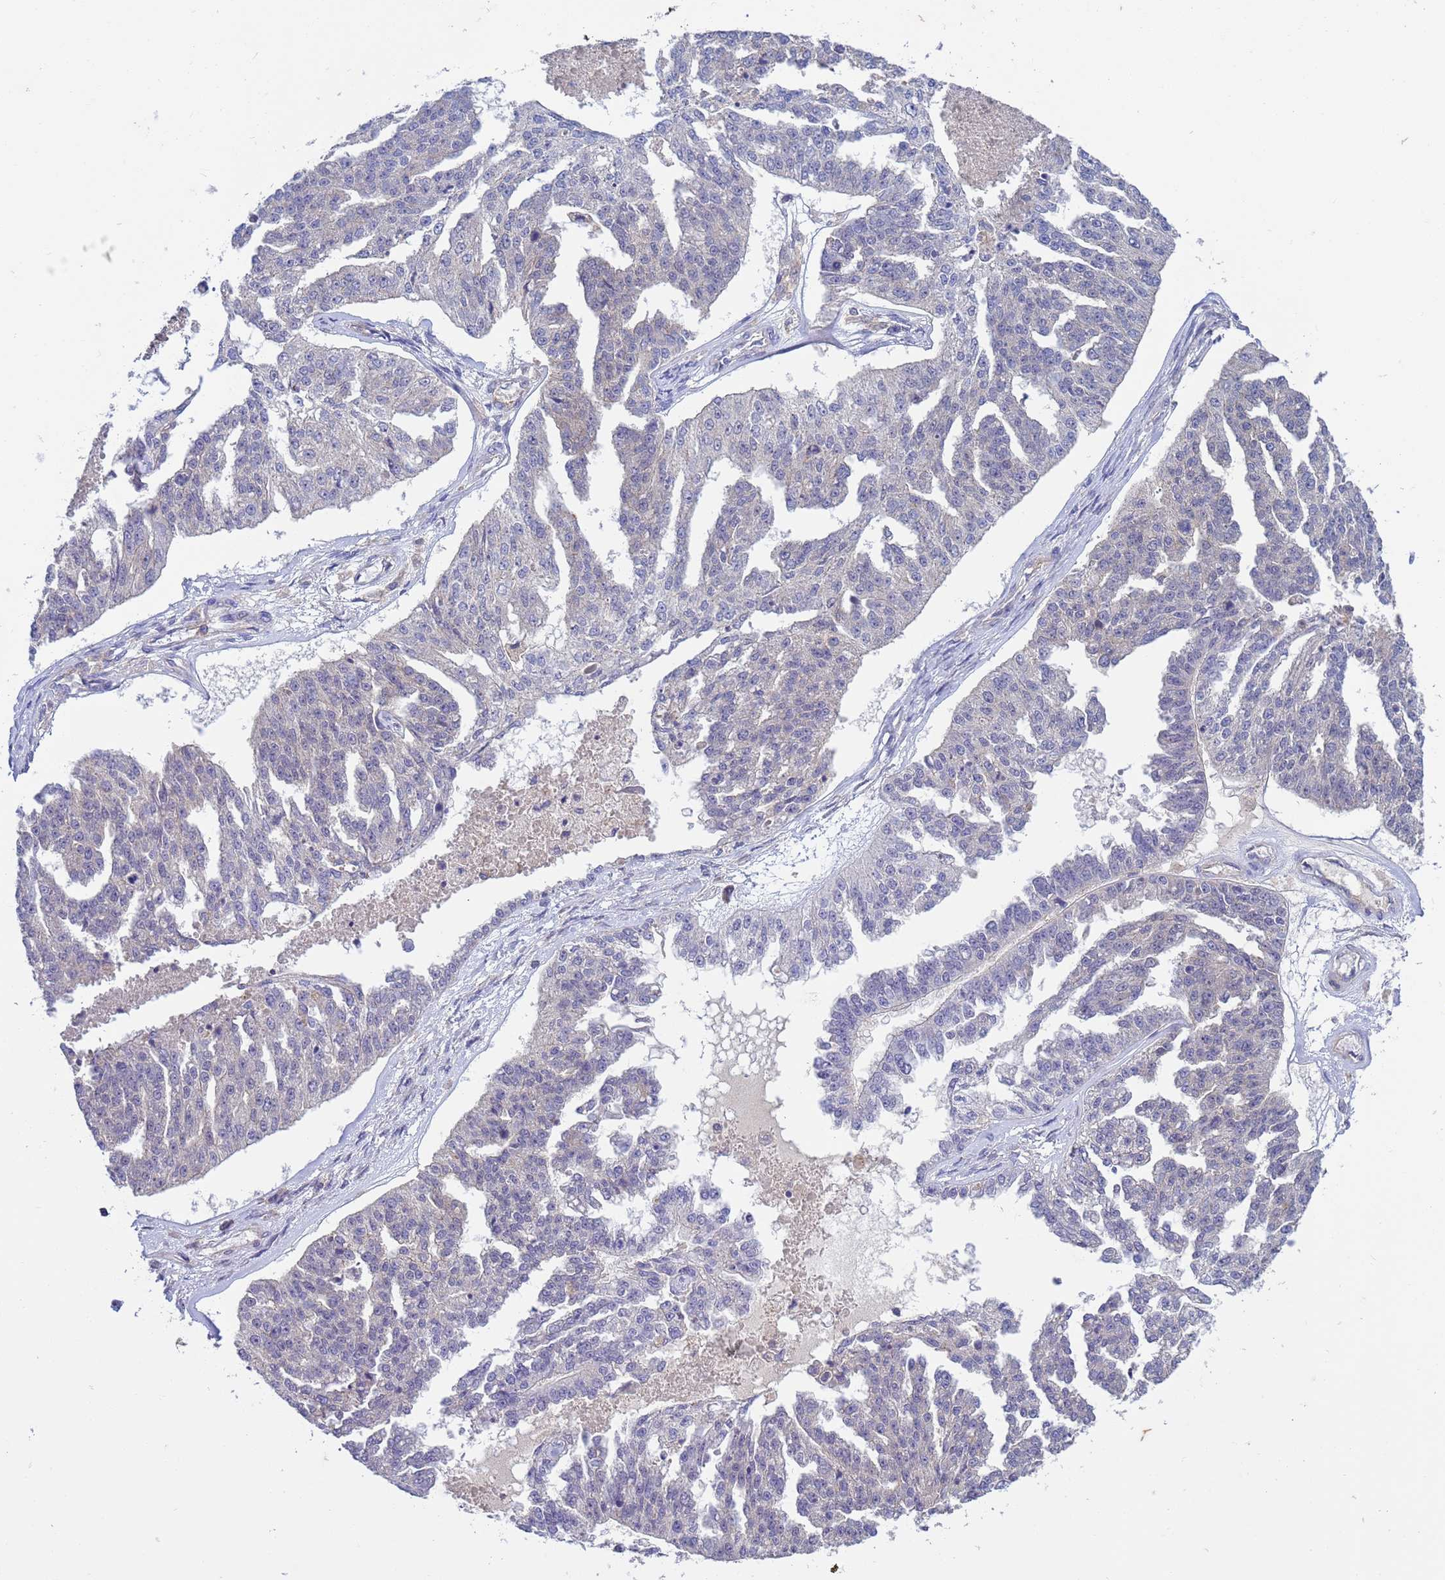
{"staining": {"intensity": "negative", "quantity": "none", "location": "none"}, "tissue": "ovarian cancer", "cell_type": "Tumor cells", "image_type": "cancer", "snomed": [{"axis": "morphology", "description": "Cystadenocarcinoma, serous, NOS"}, {"axis": "topography", "description": "Ovary"}], "caption": "This is an immunohistochemistry (IHC) histopathology image of serous cystadenocarcinoma (ovarian). There is no staining in tumor cells.", "gene": "KLHL13", "patient": {"sex": "female", "age": 58}}